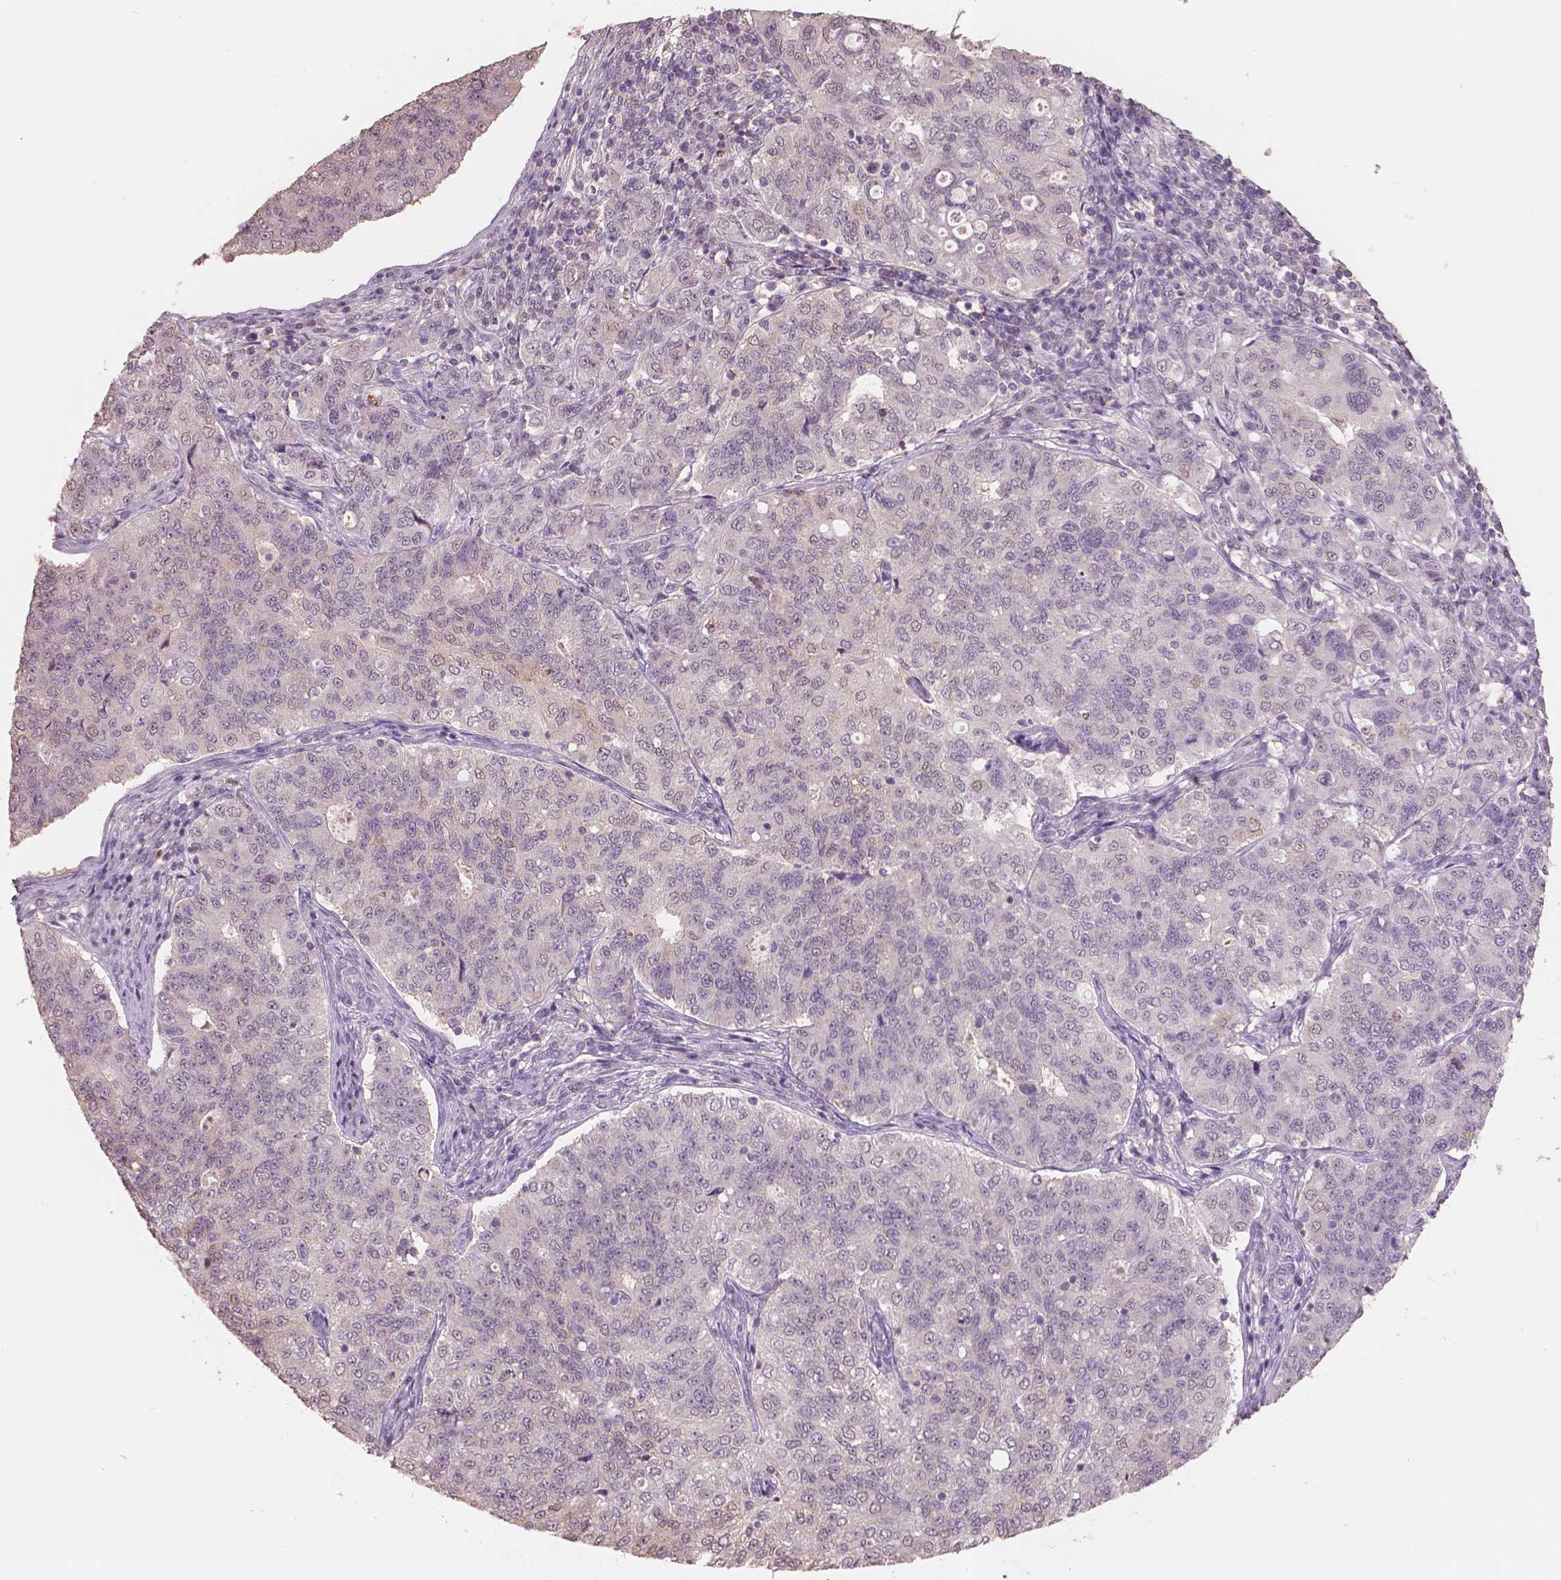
{"staining": {"intensity": "negative", "quantity": "none", "location": "none"}, "tissue": "endometrial cancer", "cell_type": "Tumor cells", "image_type": "cancer", "snomed": [{"axis": "morphology", "description": "Adenocarcinoma, NOS"}, {"axis": "topography", "description": "Endometrium"}], "caption": "IHC photomicrograph of neoplastic tissue: endometrial cancer (adenocarcinoma) stained with DAB (3,3'-diaminobenzidine) exhibits no significant protein positivity in tumor cells.", "gene": "SAT2", "patient": {"sex": "female", "age": 43}}